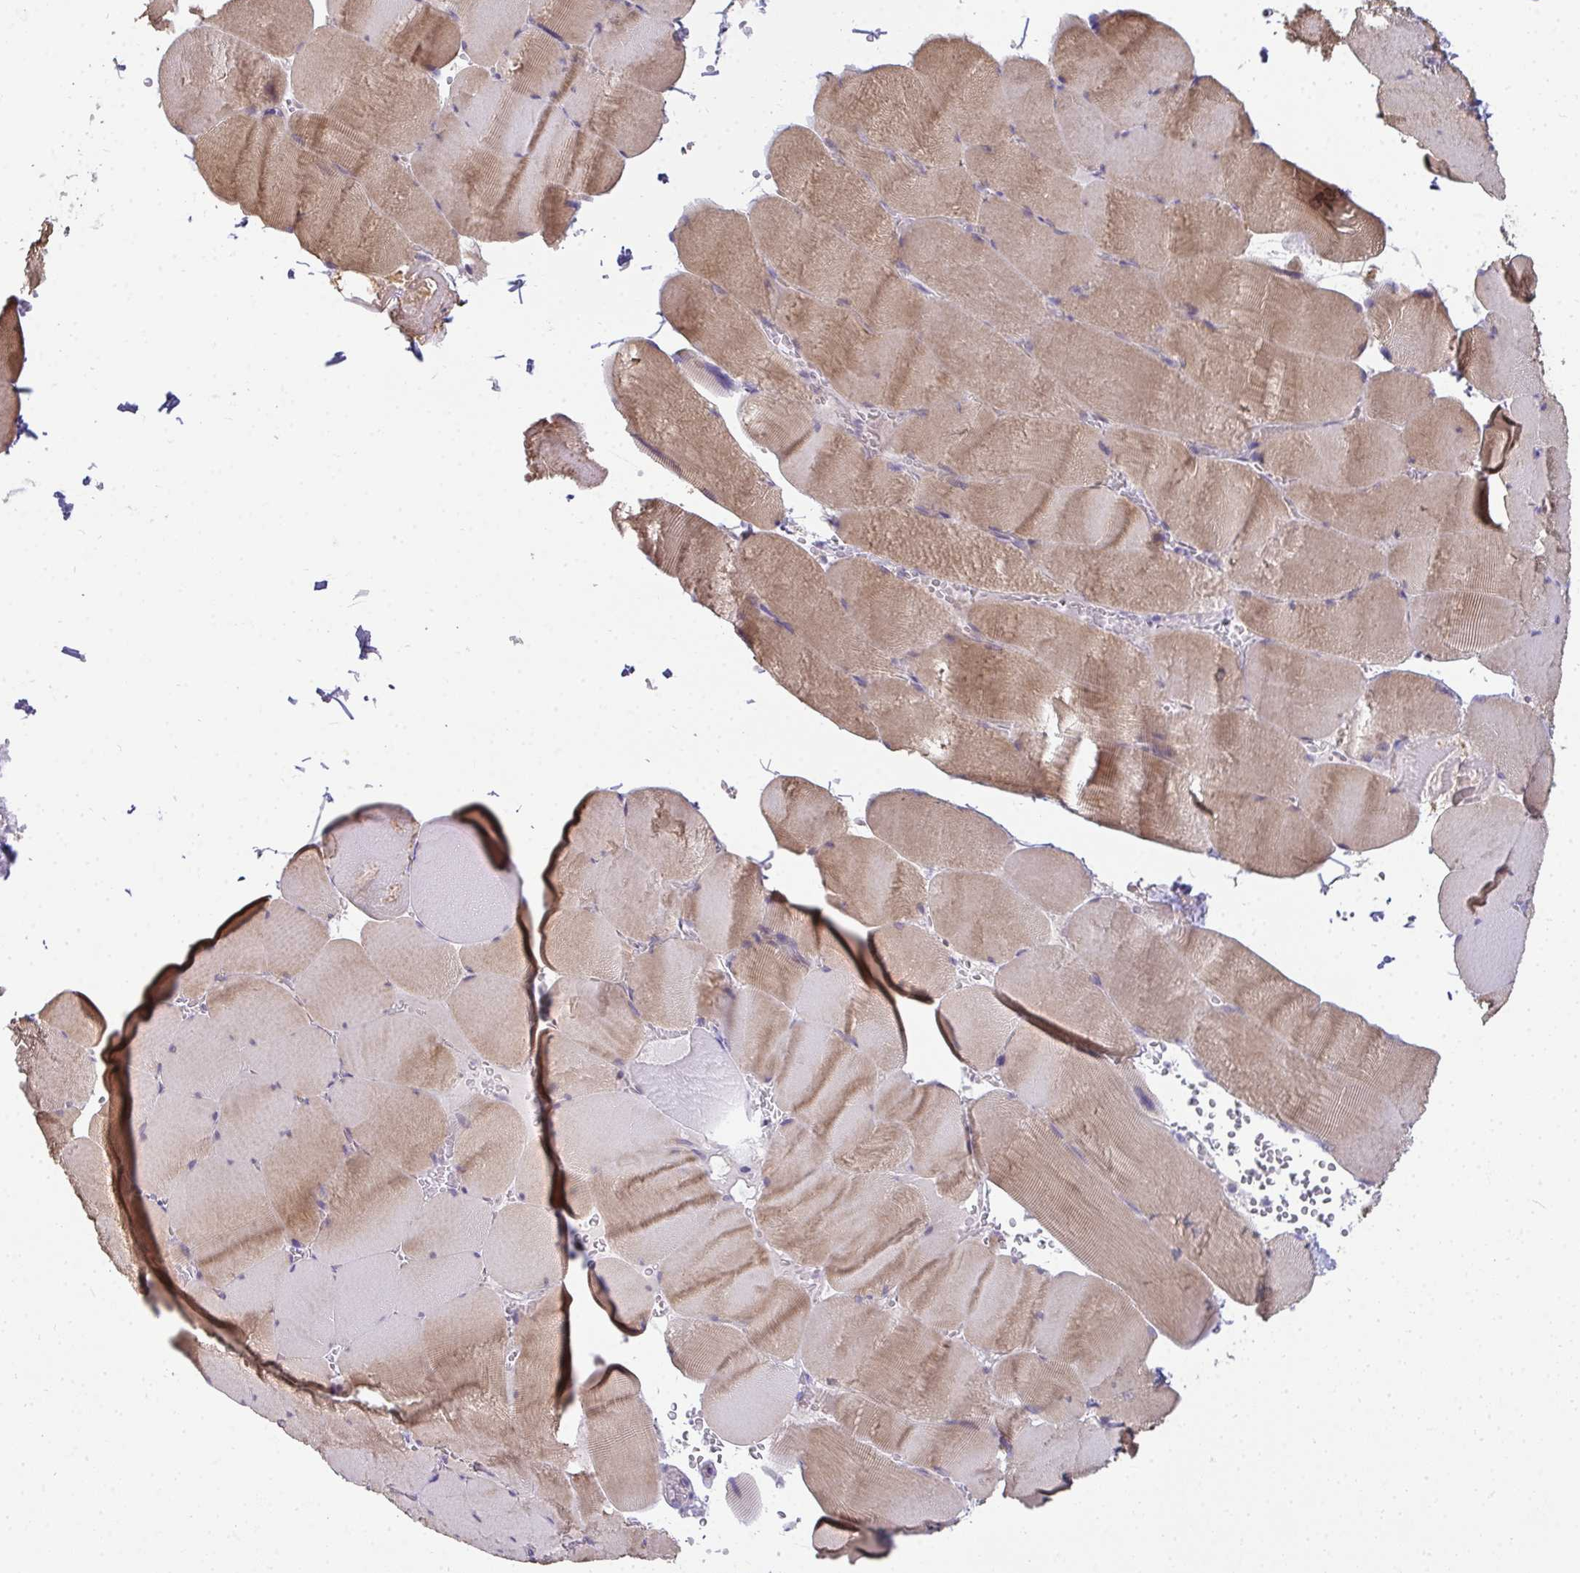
{"staining": {"intensity": "weak", "quantity": ">75%", "location": "cytoplasmic/membranous"}, "tissue": "skeletal muscle", "cell_type": "Myocytes", "image_type": "normal", "snomed": [{"axis": "morphology", "description": "Normal tissue, NOS"}, {"axis": "topography", "description": "Skeletal muscle"}, {"axis": "topography", "description": "Head-Neck"}], "caption": "IHC (DAB (3,3'-diaminobenzidine)) staining of benign skeletal muscle reveals weak cytoplasmic/membranous protein positivity in approximately >75% of myocytes.", "gene": "AK5", "patient": {"sex": "male", "age": 66}}